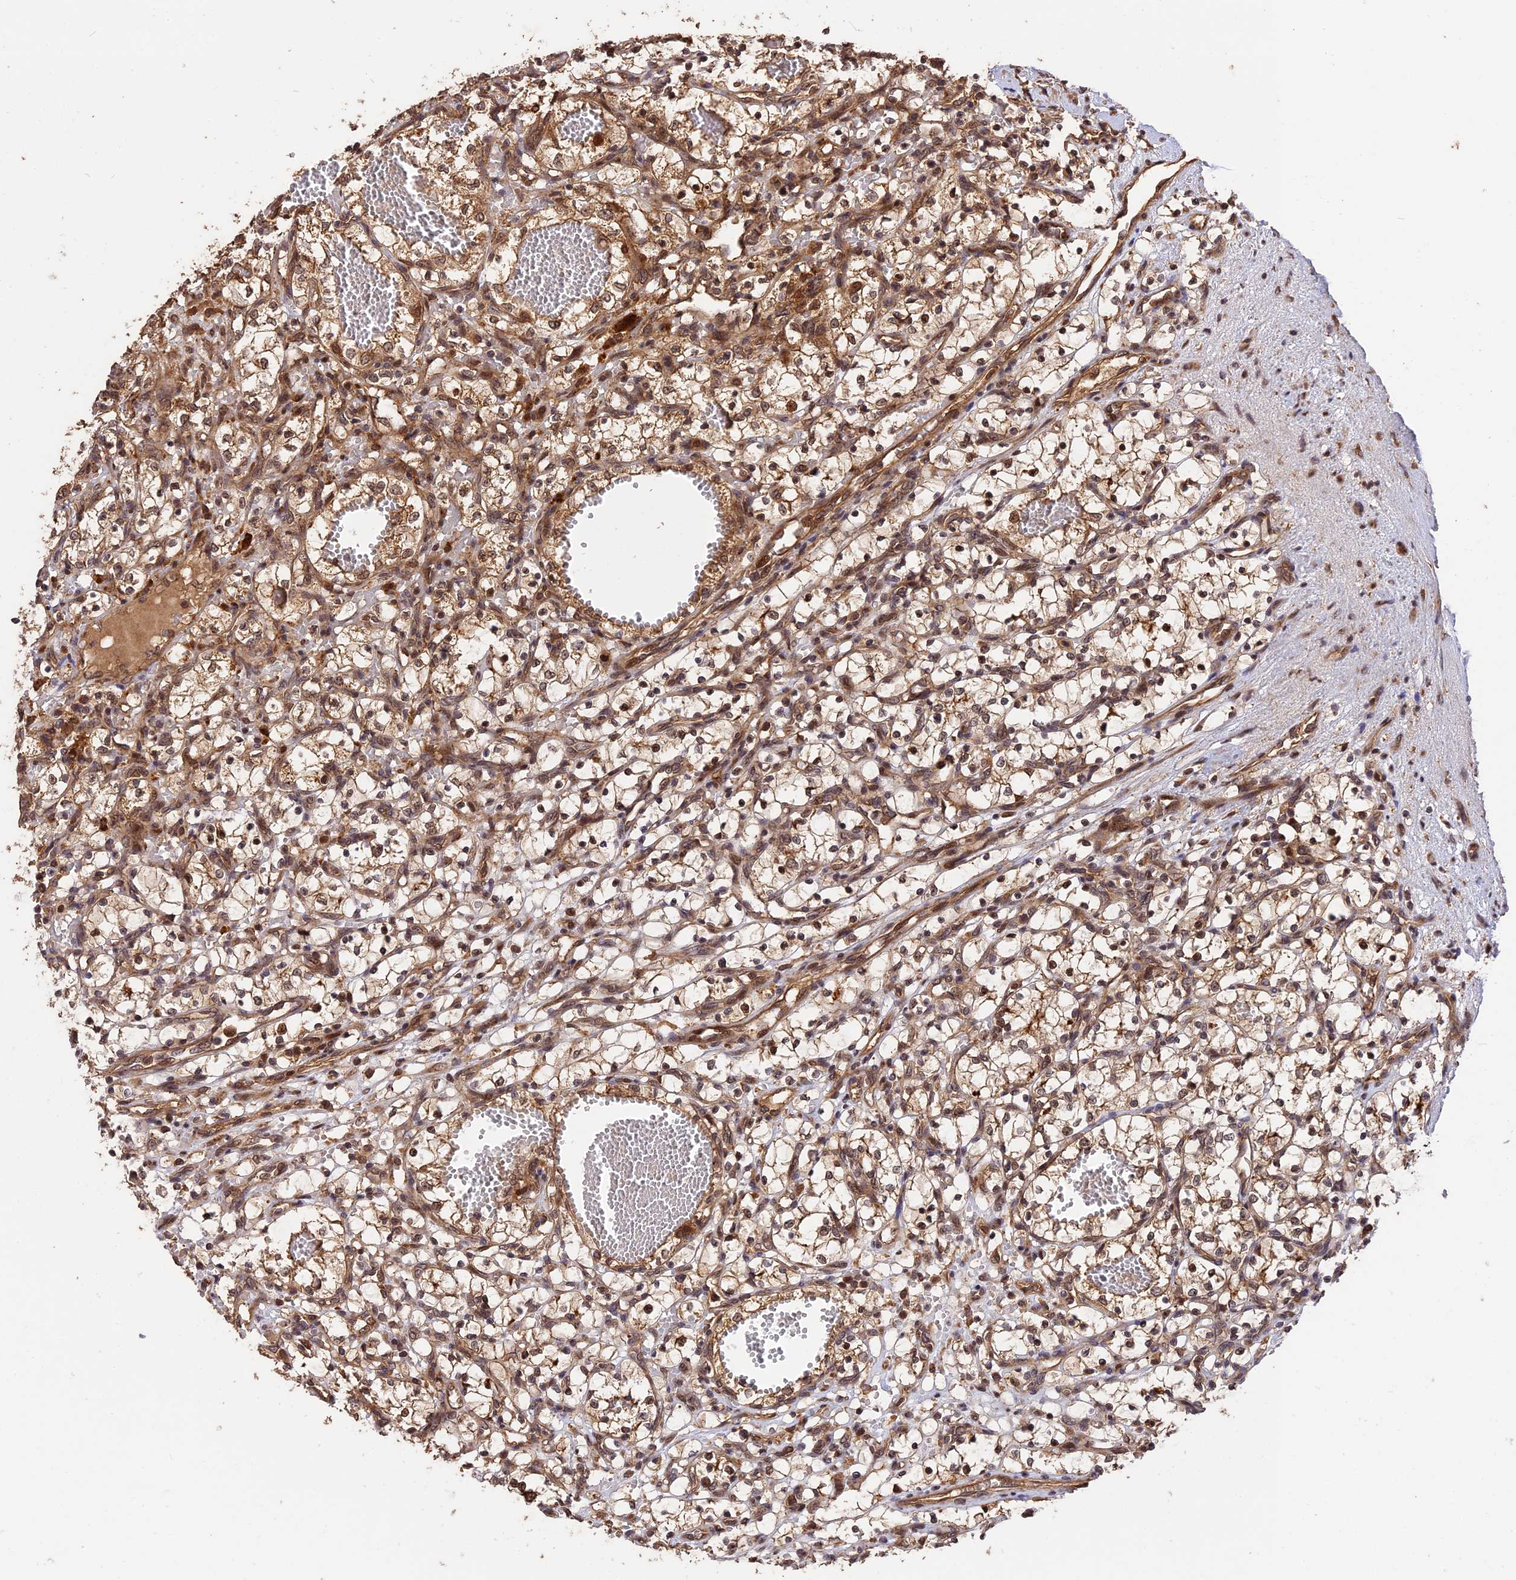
{"staining": {"intensity": "moderate", "quantity": ">75%", "location": "cytoplasmic/membranous"}, "tissue": "renal cancer", "cell_type": "Tumor cells", "image_type": "cancer", "snomed": [{"axis": "morphology", "description": "Adenocarcinoma, NOS"}, {"axis": "topography", "description": "Kidney"}], "caption": "A brown stain labels moderate cytoplasmic/membranous staining of a protein in human adenocarcinoma (renal) tumor cells. Using DAB (3,3'-diaminobenzidine) (brown) and hematoxylin (blue) stains, captured at high magnification using brightfield microscopy.", "gene": "ESCO1", "patient": {"sex": "female", "age": 69}}